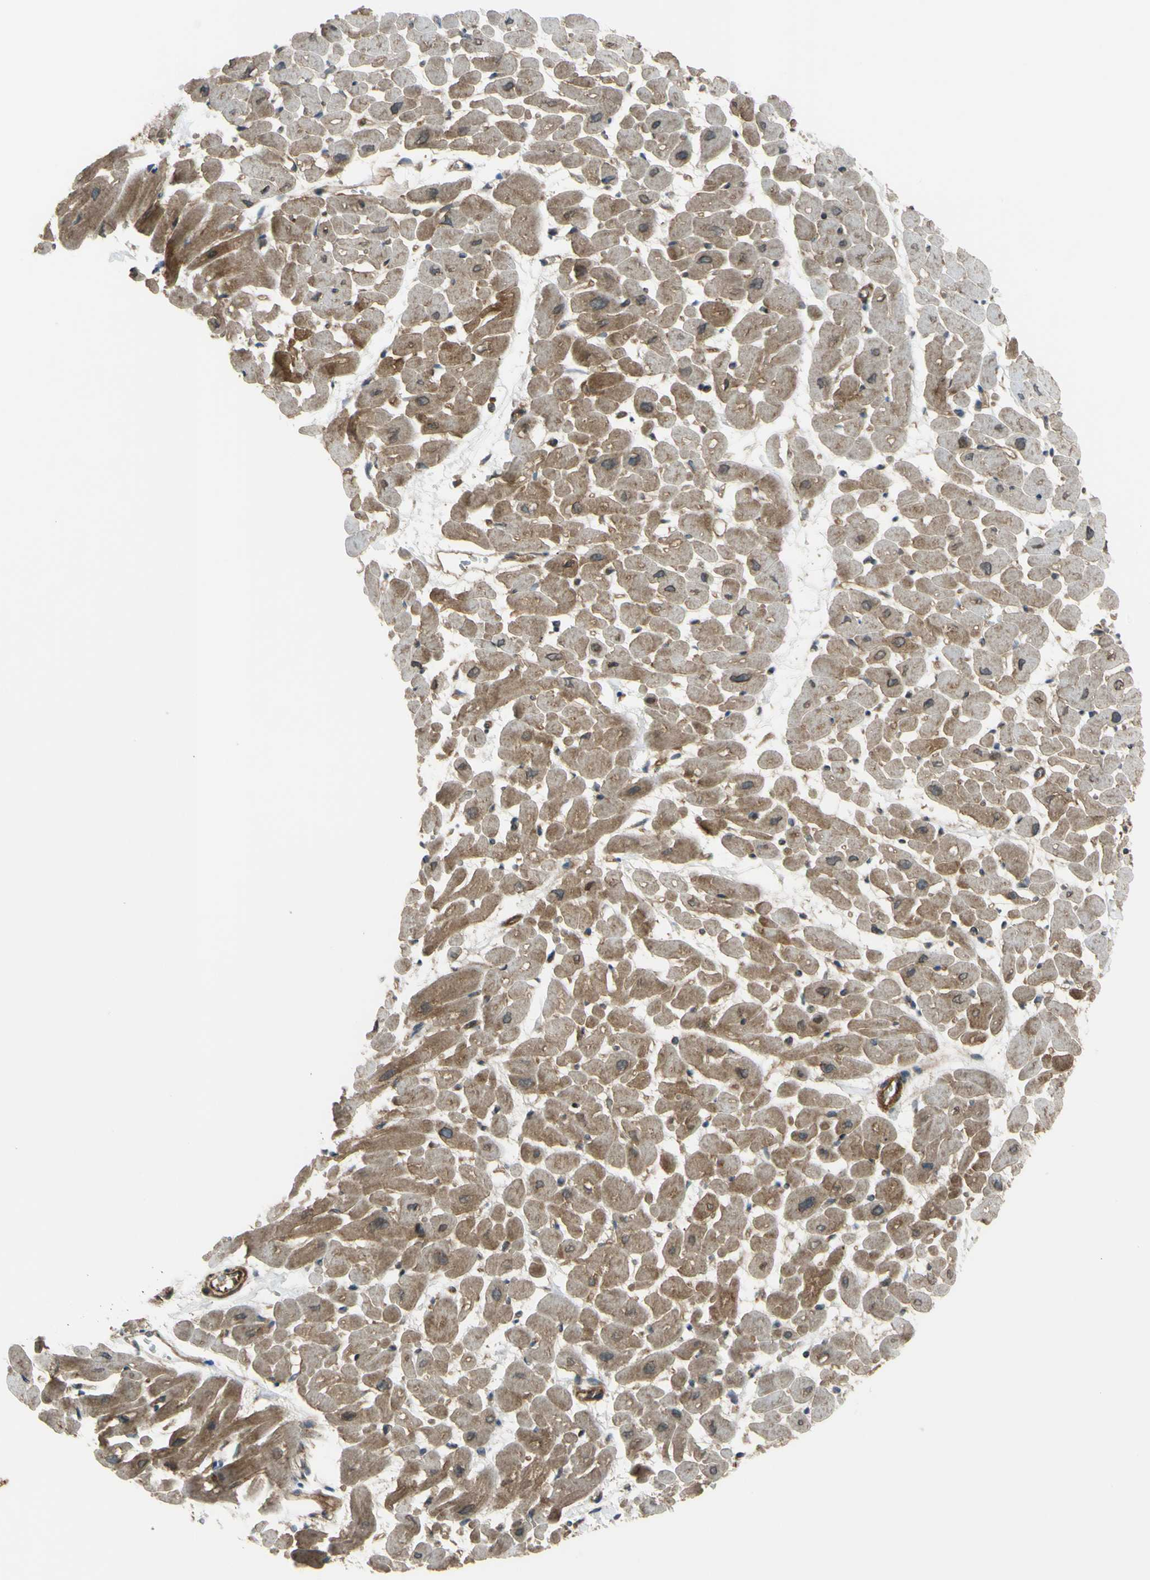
{"staining": {"intensity": "moderate", "quantity": ">75%", "location": "cytoplasmic/membranous"}, "tissue": "heart muscle", "cell_type": "Cardiomyocytes", "image_type": "normal", "snomed": [{"axis": "morphology", "description": "Normal tissue, NOS"}, {"axis": "topography", "description": "Heart"}], "caption": "A high-resolution image shows IHC staining of normal heart muscle, which shows moderate cytoplasmic/membranous positivity in approximately >75% of cardiomyocytes. (brown staining indicates protein expression, while blue staining denotes nuclei).", "gene": "FLII", "patient": {"sex": "male", "age": 45}}